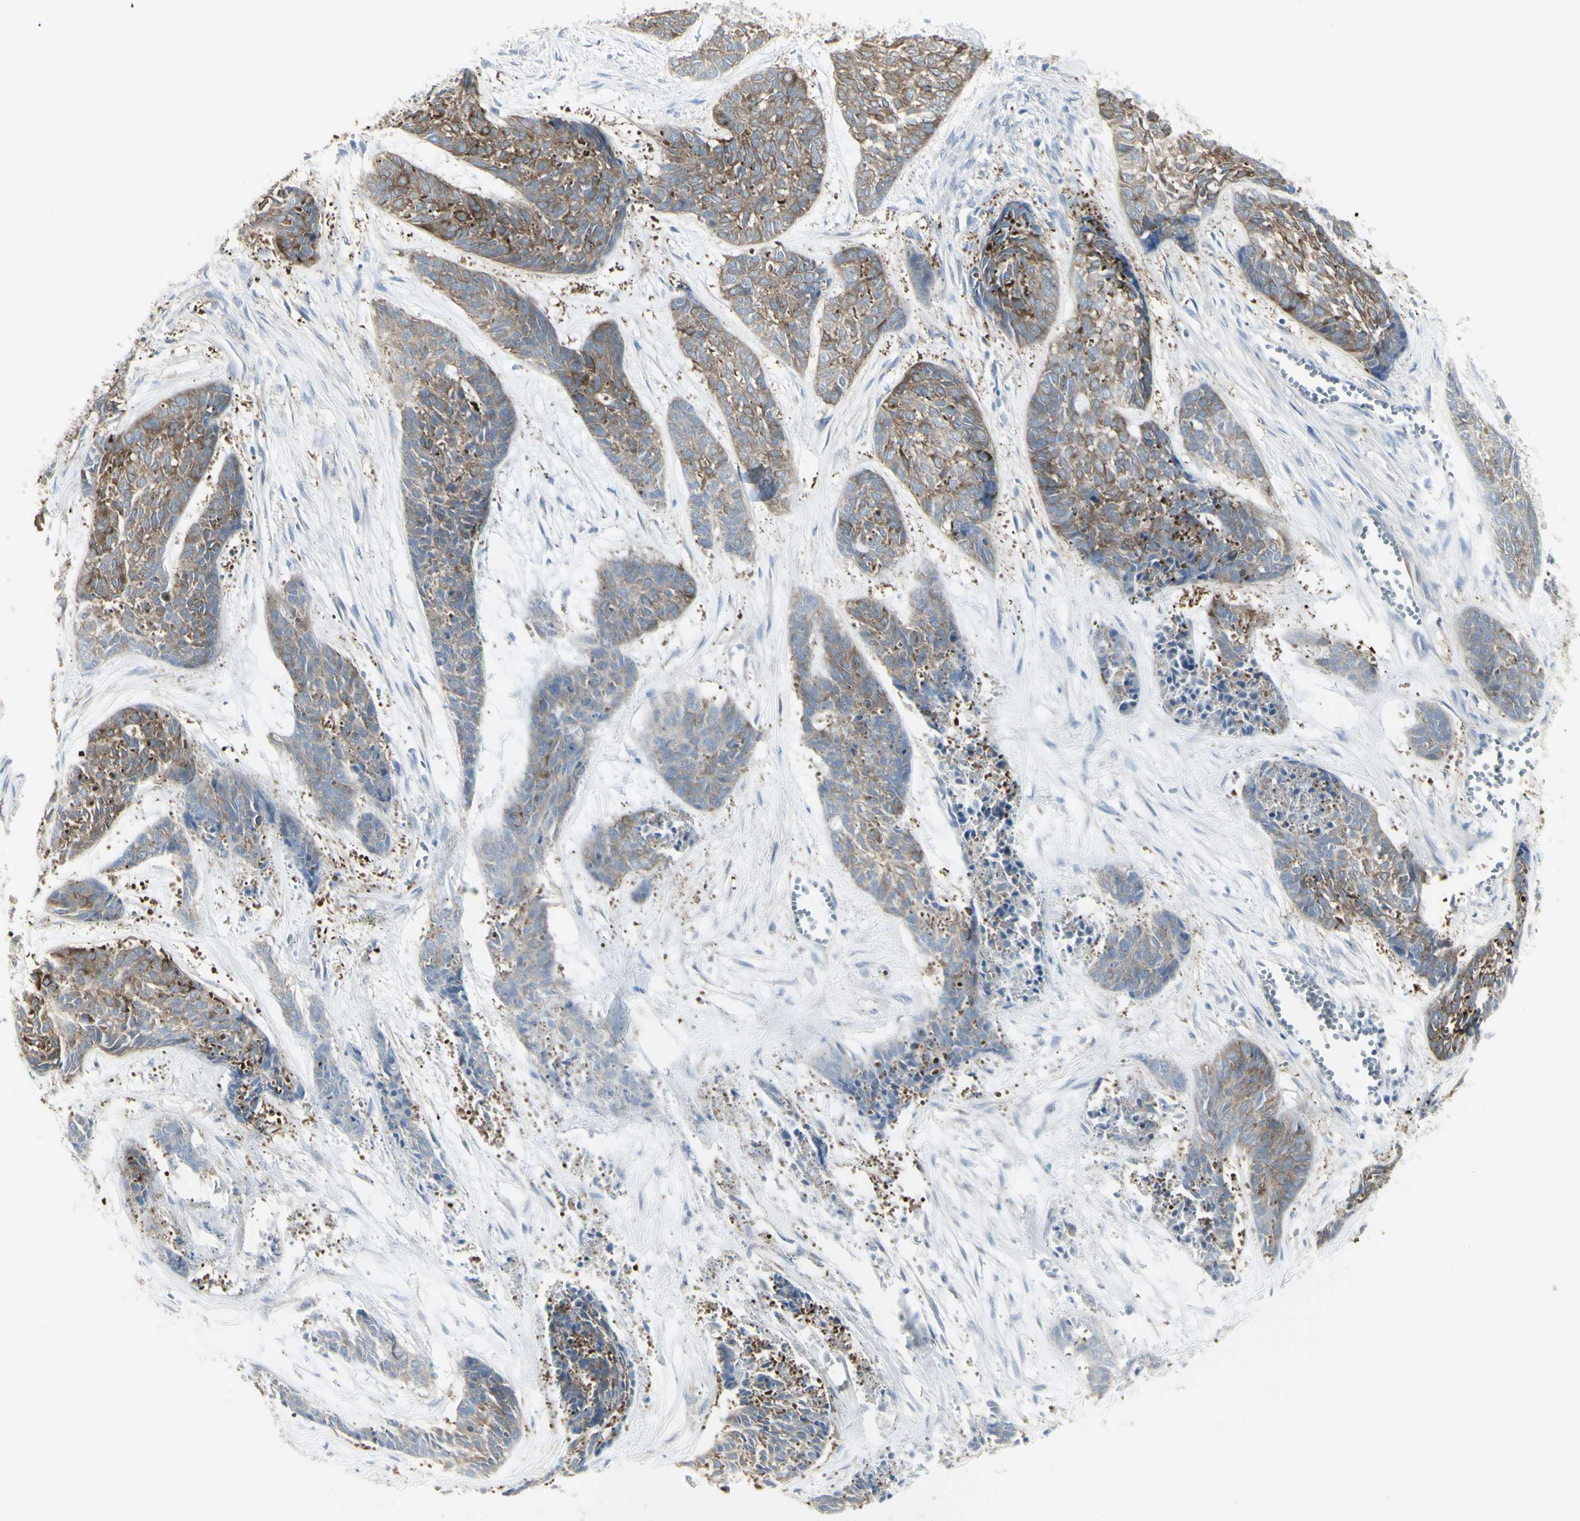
{"staining": {"intensity": "weak", "quantity": ">75%", "location": "cytoplasmic/membranous"}, "tissue": "skin cancer", "cell_type": "Tumor cells", "image_type": "cancer", "snomed": [{"axis": "morphology", "description": "Basal cell carcinoma"}, {"axis": "topography", "description": "Skin"}], "caption": "Human skin cancer stained with a brown dye exhibits weak cytoplasmic/membranous positive staining in approximately >75% of tumor cells.", "gene": "ENSG00000198211", "patient": {"sex": "female", "age": 64}}